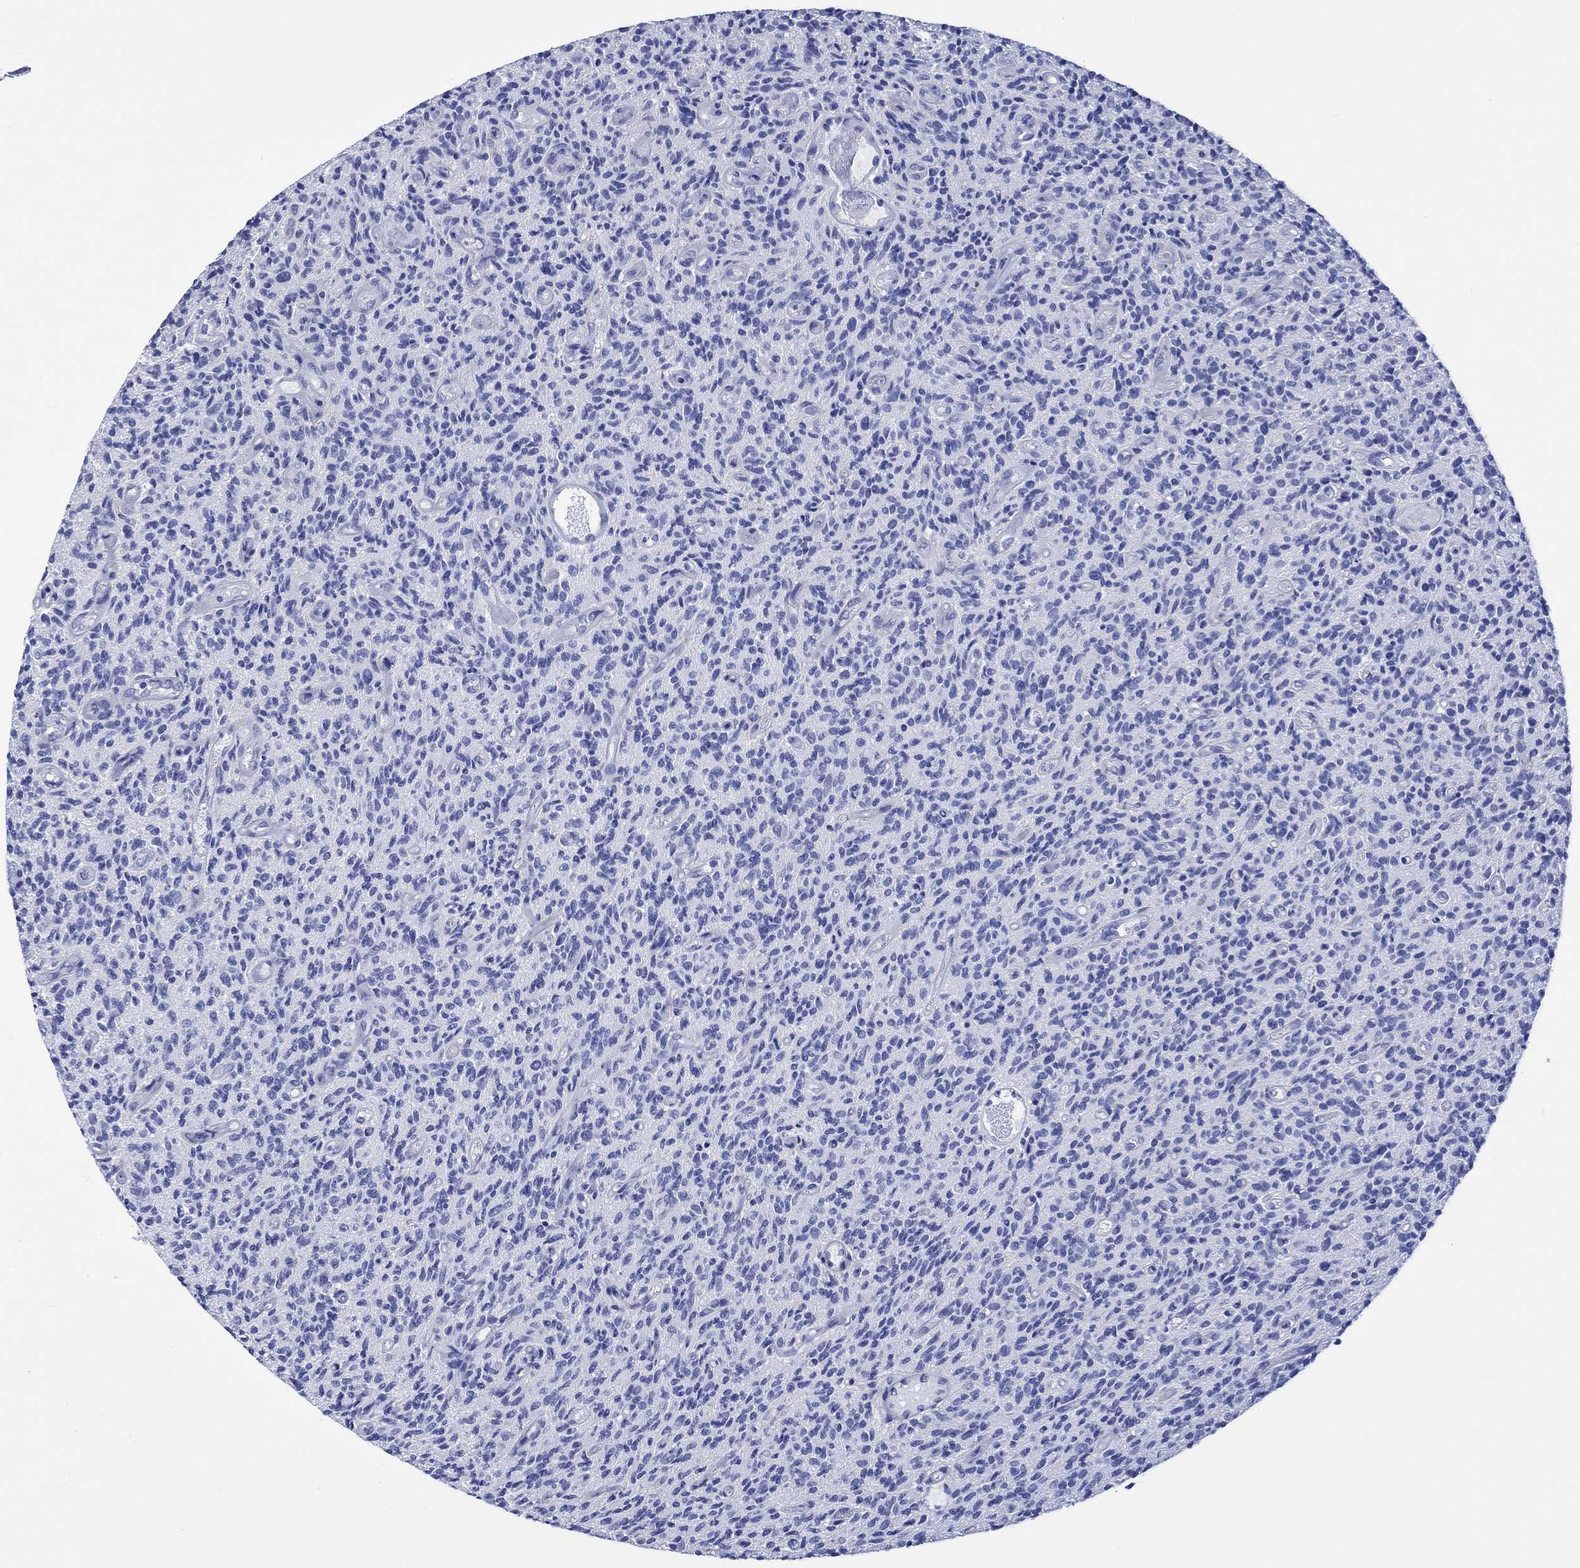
{"staining": {"intensity": "negative", "quantity": "none", "location": "none"}, "tissue": "glioma", "cell_type": "Tumor cells", "image_type": "cancer", "snomed": [{"axis": "morphology", "description": "Glioma, malignant, High grade"}, {"axis": "topography", "description": "Brain"}], "caption": "Tumor cells show no significant expression in glioma.", "gene": "HARBI1", "patient": {"sex": "male", "age": 64}}